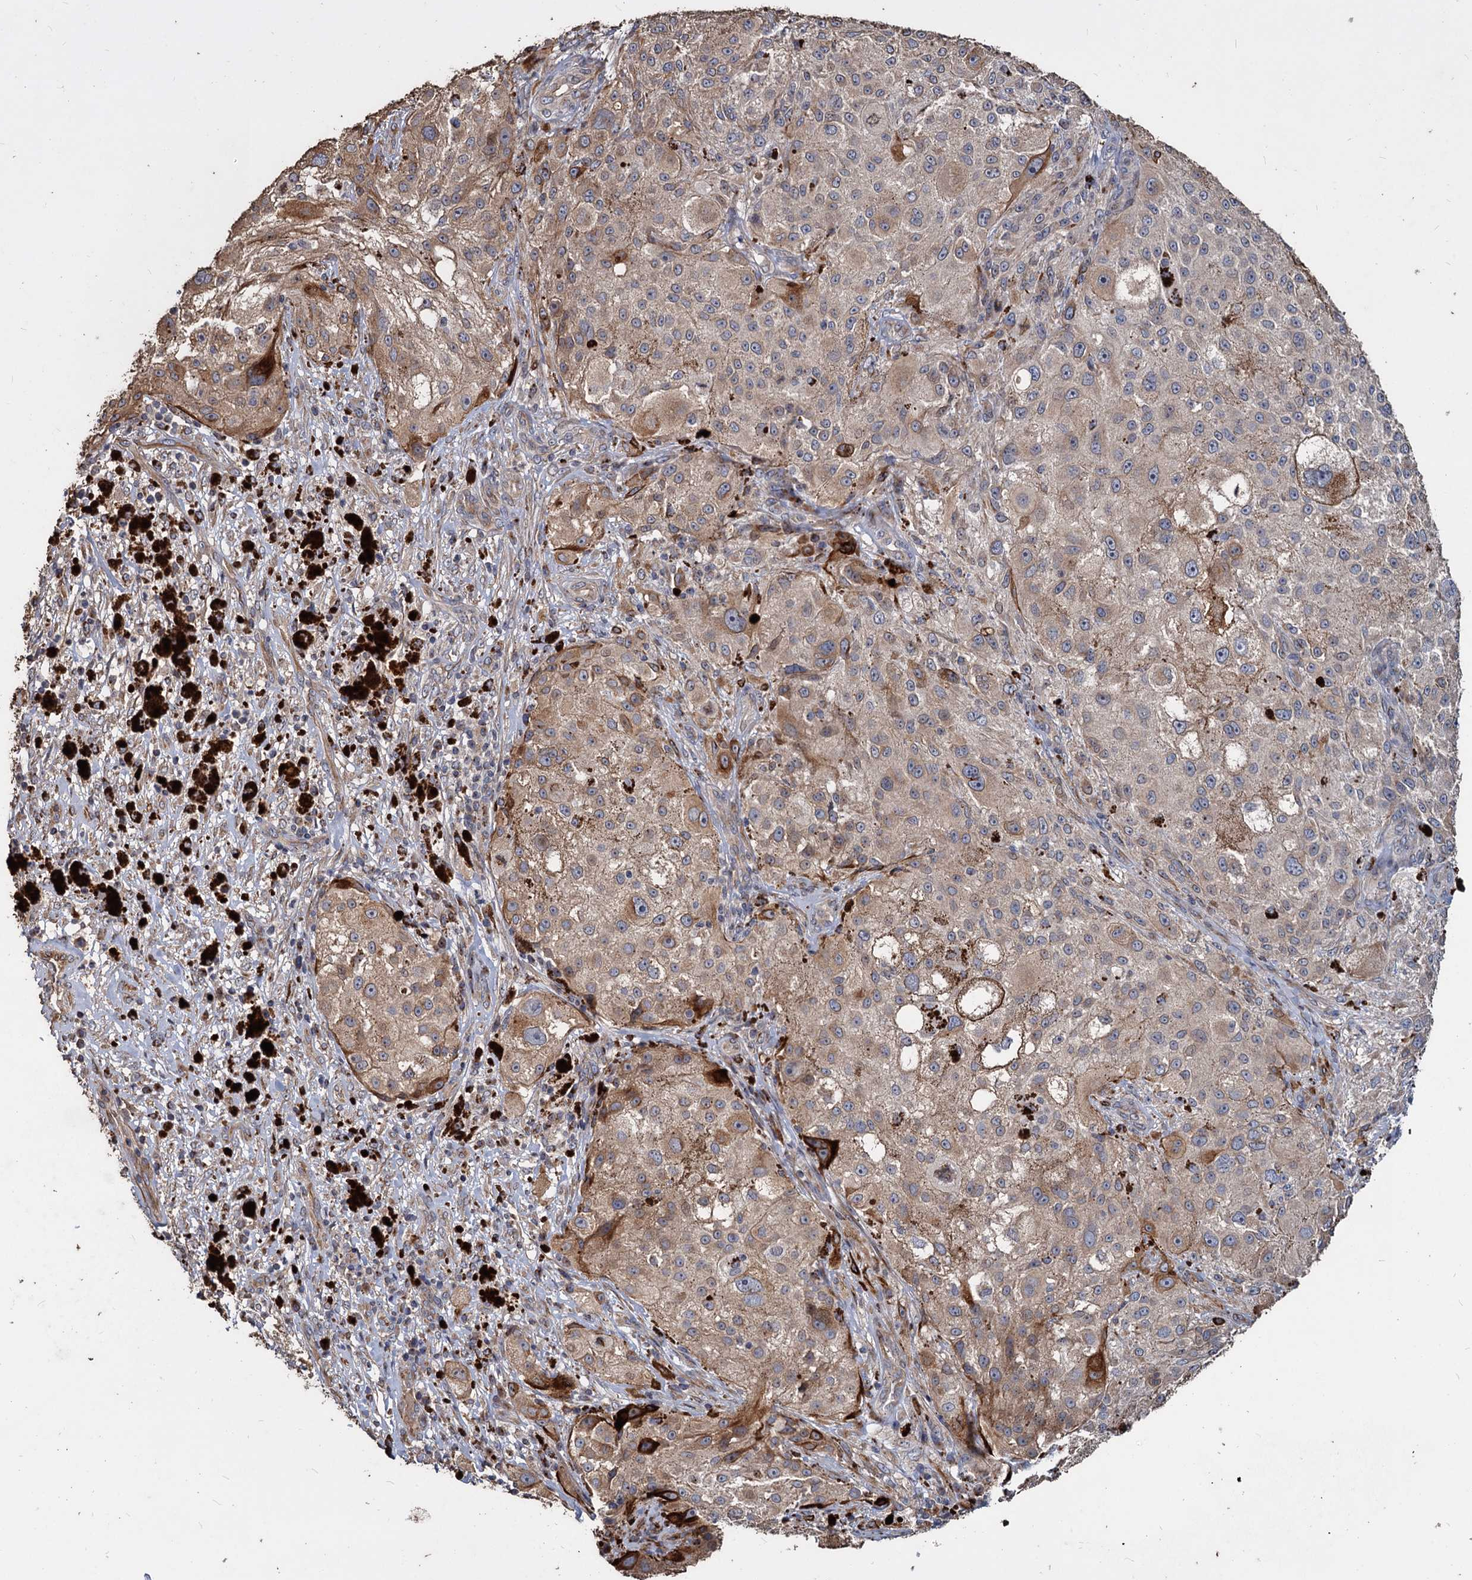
{"staining": {"intensity": "moderate", "quantity": "<25%", "location": "cytoplasmic/membranous"}, "tissue": "melanoma", "cell_type": "Tumor cells", "image_type": "cancer", "snomed": [{"axis": "morphology", "description": "Necrosis, NOS"}, {"axis": "morphology", "description": "Malignant melanoma, NOS"}, {"axis": "topography", "description": "Skin"}], "caption": "Immunohistochemical staining of malignant melanoma exhibits low levels of moderate cytoplasmic/membranous protein staining in about <25% of tumor cells.", "gene": "DEPDC4", "patient": {"sex": "female", "age": 87}}